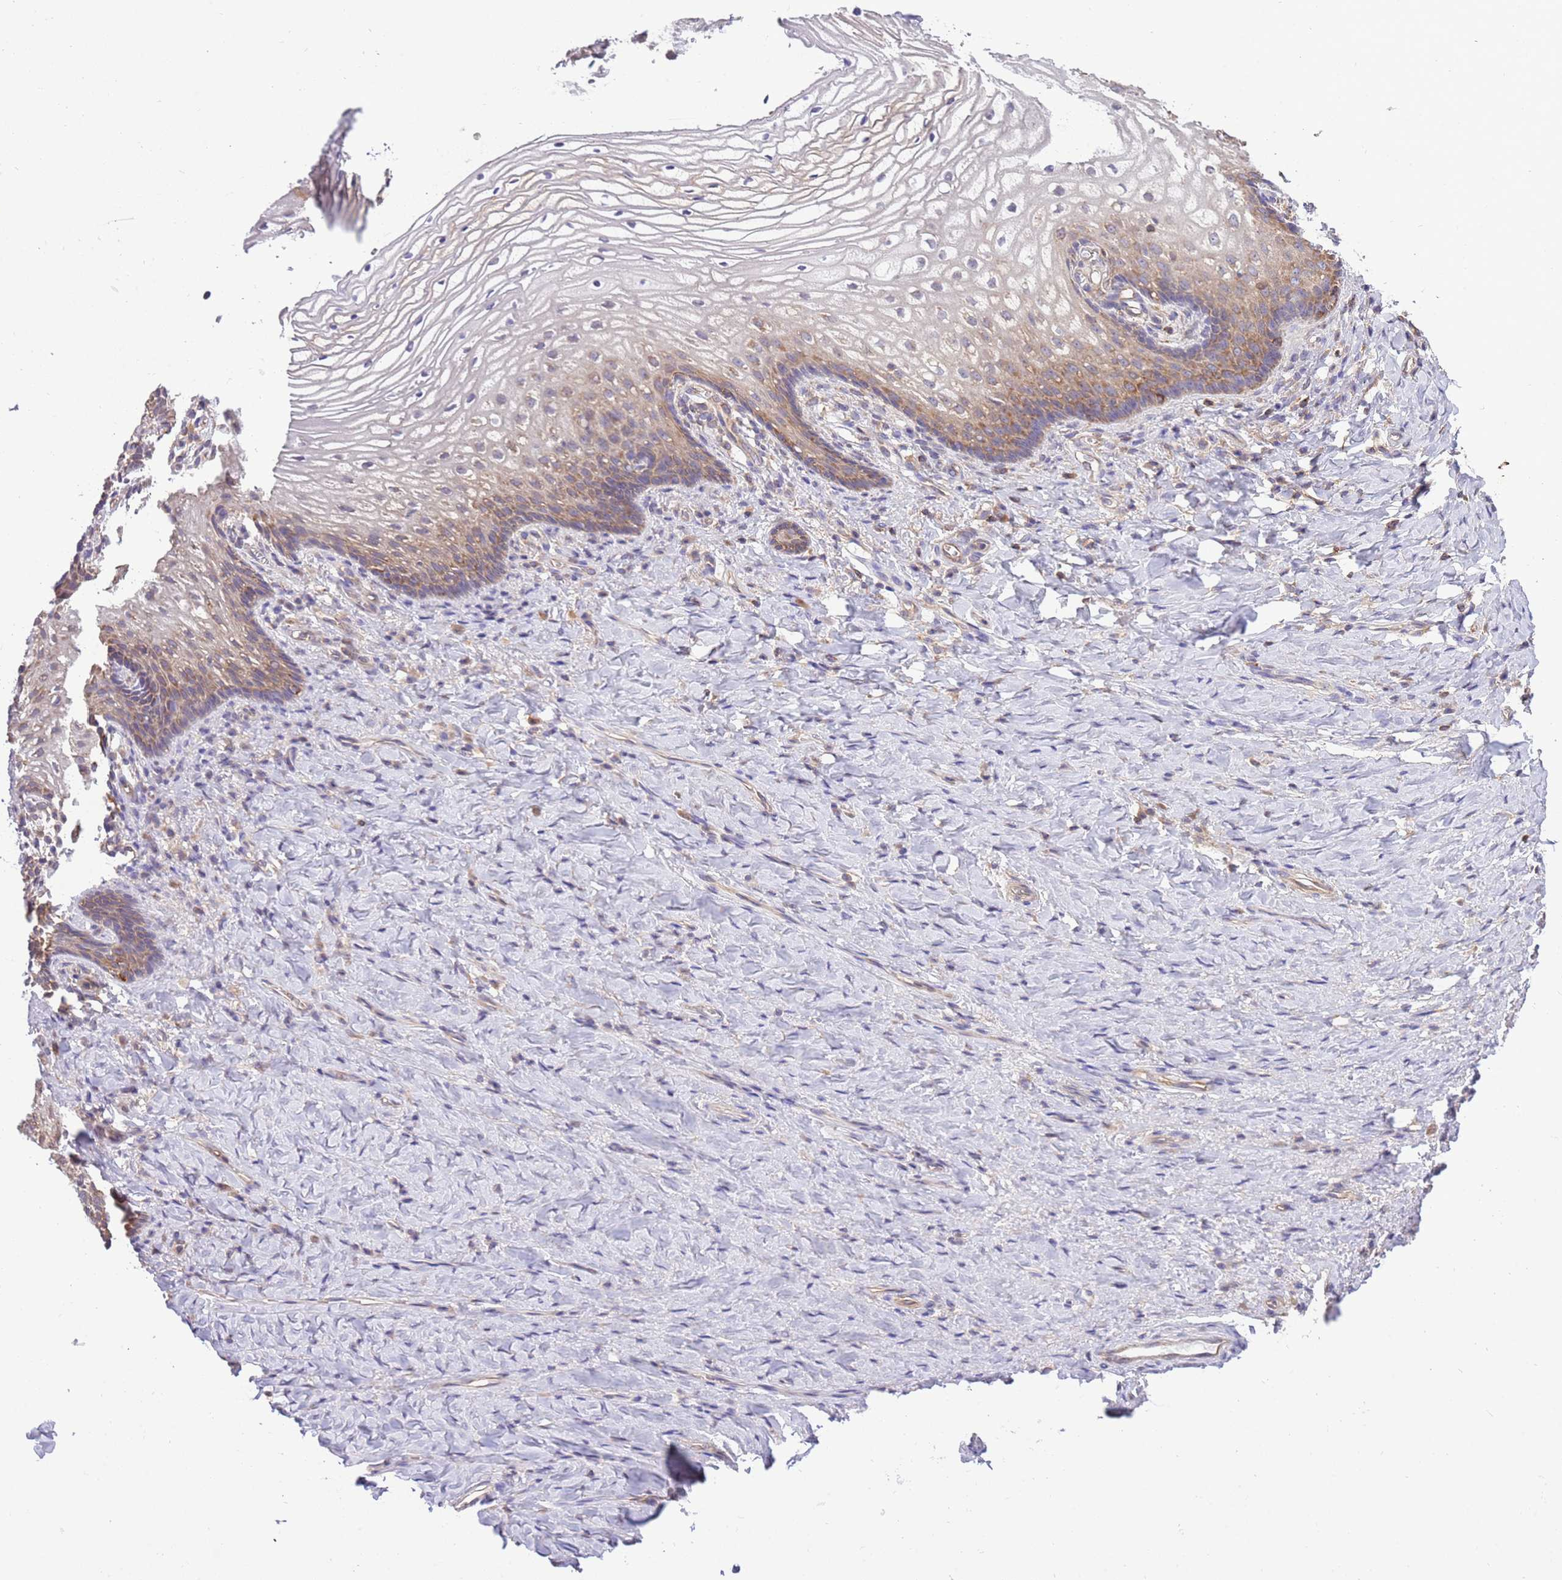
{"staining": {"intensity": "weak", "quantity": "25%-75%", "location": "cytoplasmic/membranous"}, "tissue": "vagina", "cell_type": "Squamous epithelial cells", "image_type": "normal", "snomed": [{"axis": "morphology", "description": "Normal tissue, NOS"}, {"axis": "topography", "description": "Vagina"}], "caption": "This image displays normal vagina stained with immunohistochemistry (IHC) to label a protein in brown. The cytoplasmic/membranous of squamous epithelial cells show weak positivity for the protein. Nuclei are counter-stained blue.", "gene": "STIP1", "patient": {"sex": "female", "age": 60}}